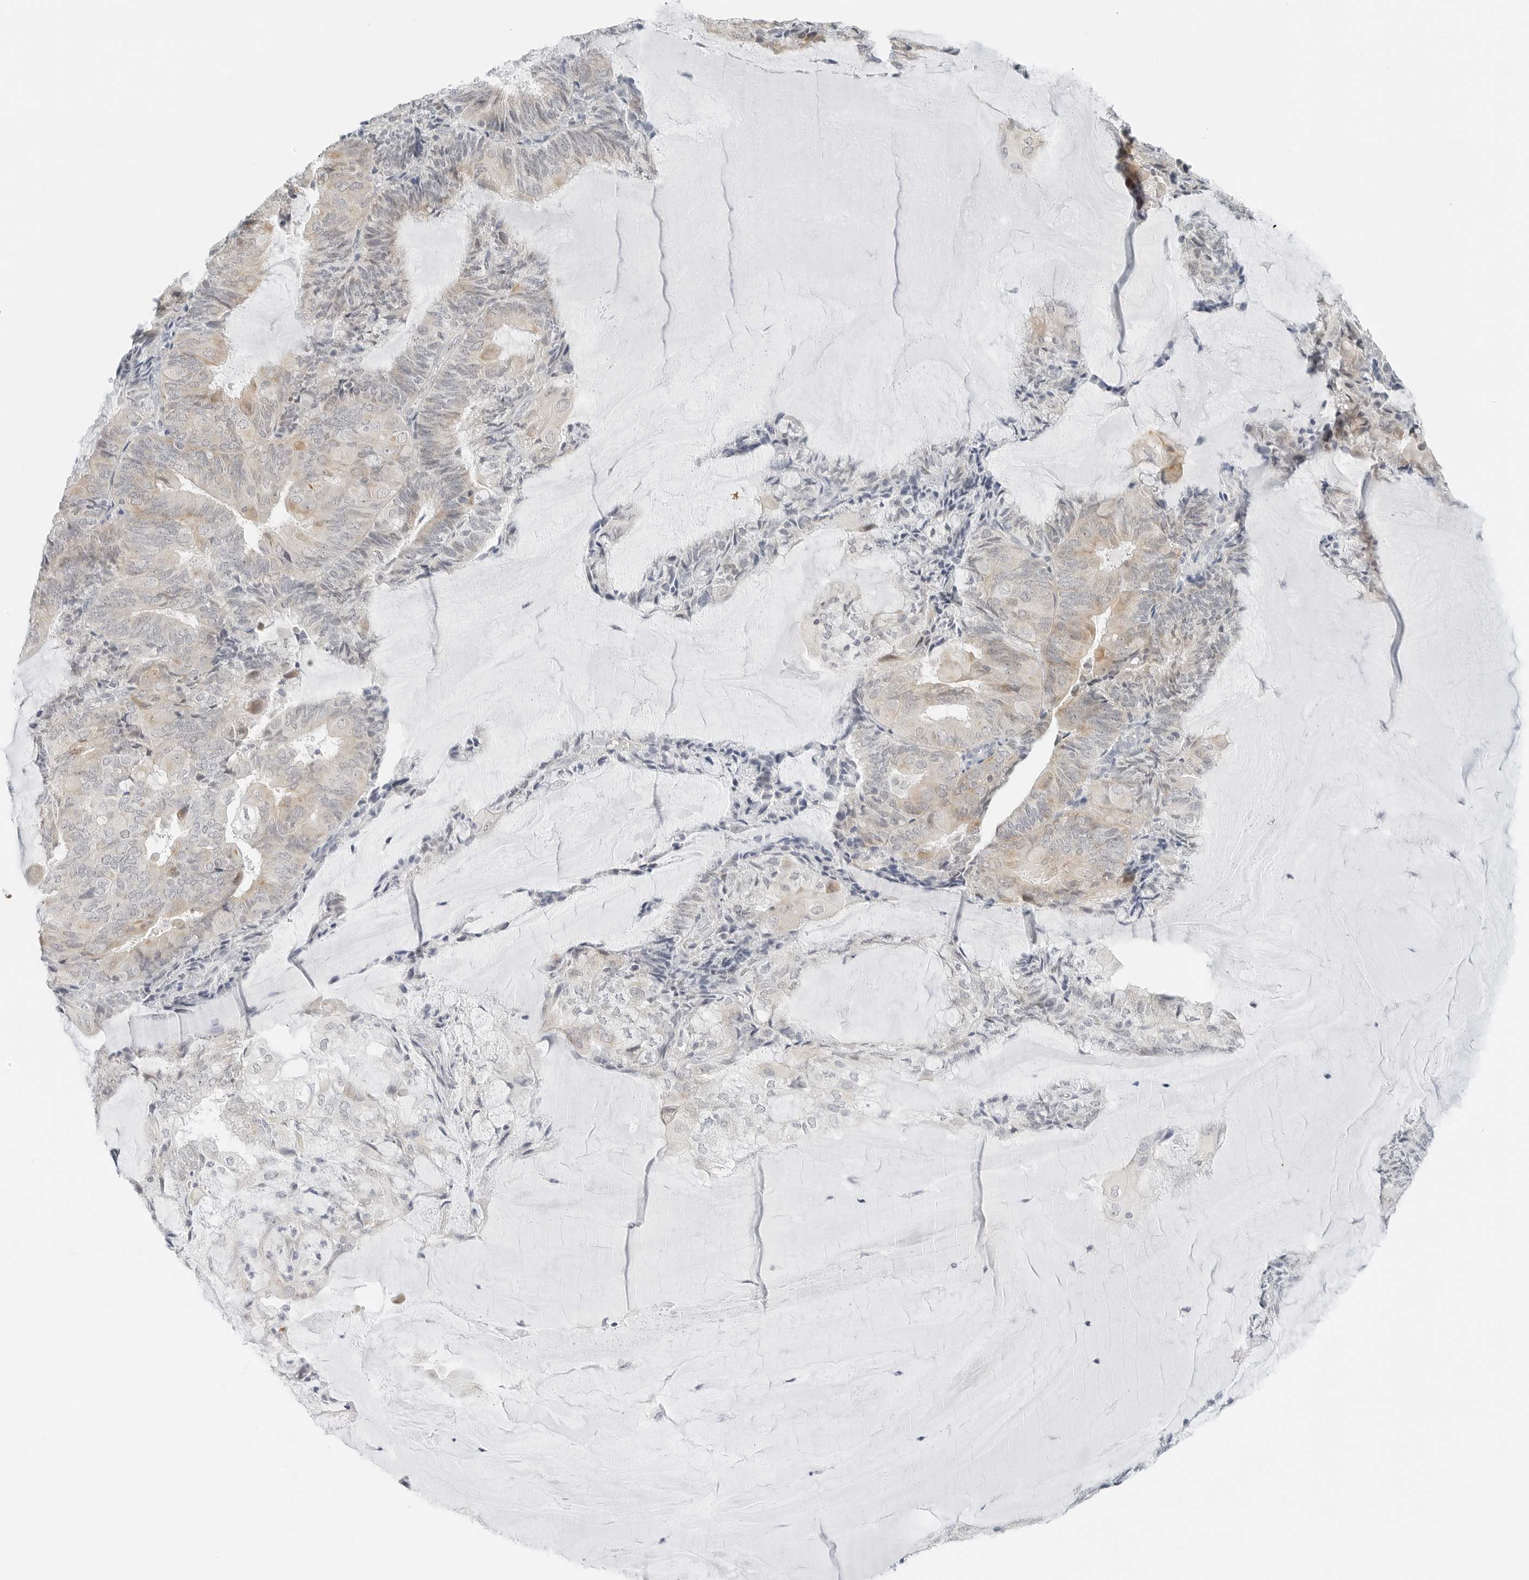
{"staining": {"intensity": "weak", "quantity": "25%-75%", "location": "cytoplasmic/membranous"}, "tissue": "endometrial cancer", "cell_type": "Tumor cells", "image_type": "cancer", "snomed": [{"axis": "morphology", "description": "Adenocarcinoma, NOS"}, {"axis": "topography", "description": "Endometrium"}], "caption": "Tumor cells show low levels of weak cytoplasmic/membranous expression in approximately 25%-75% of cells in endometrial adenocarcinoma.", "gene": "CCSAP", "patient": {"sex": "female", "age": 81}}